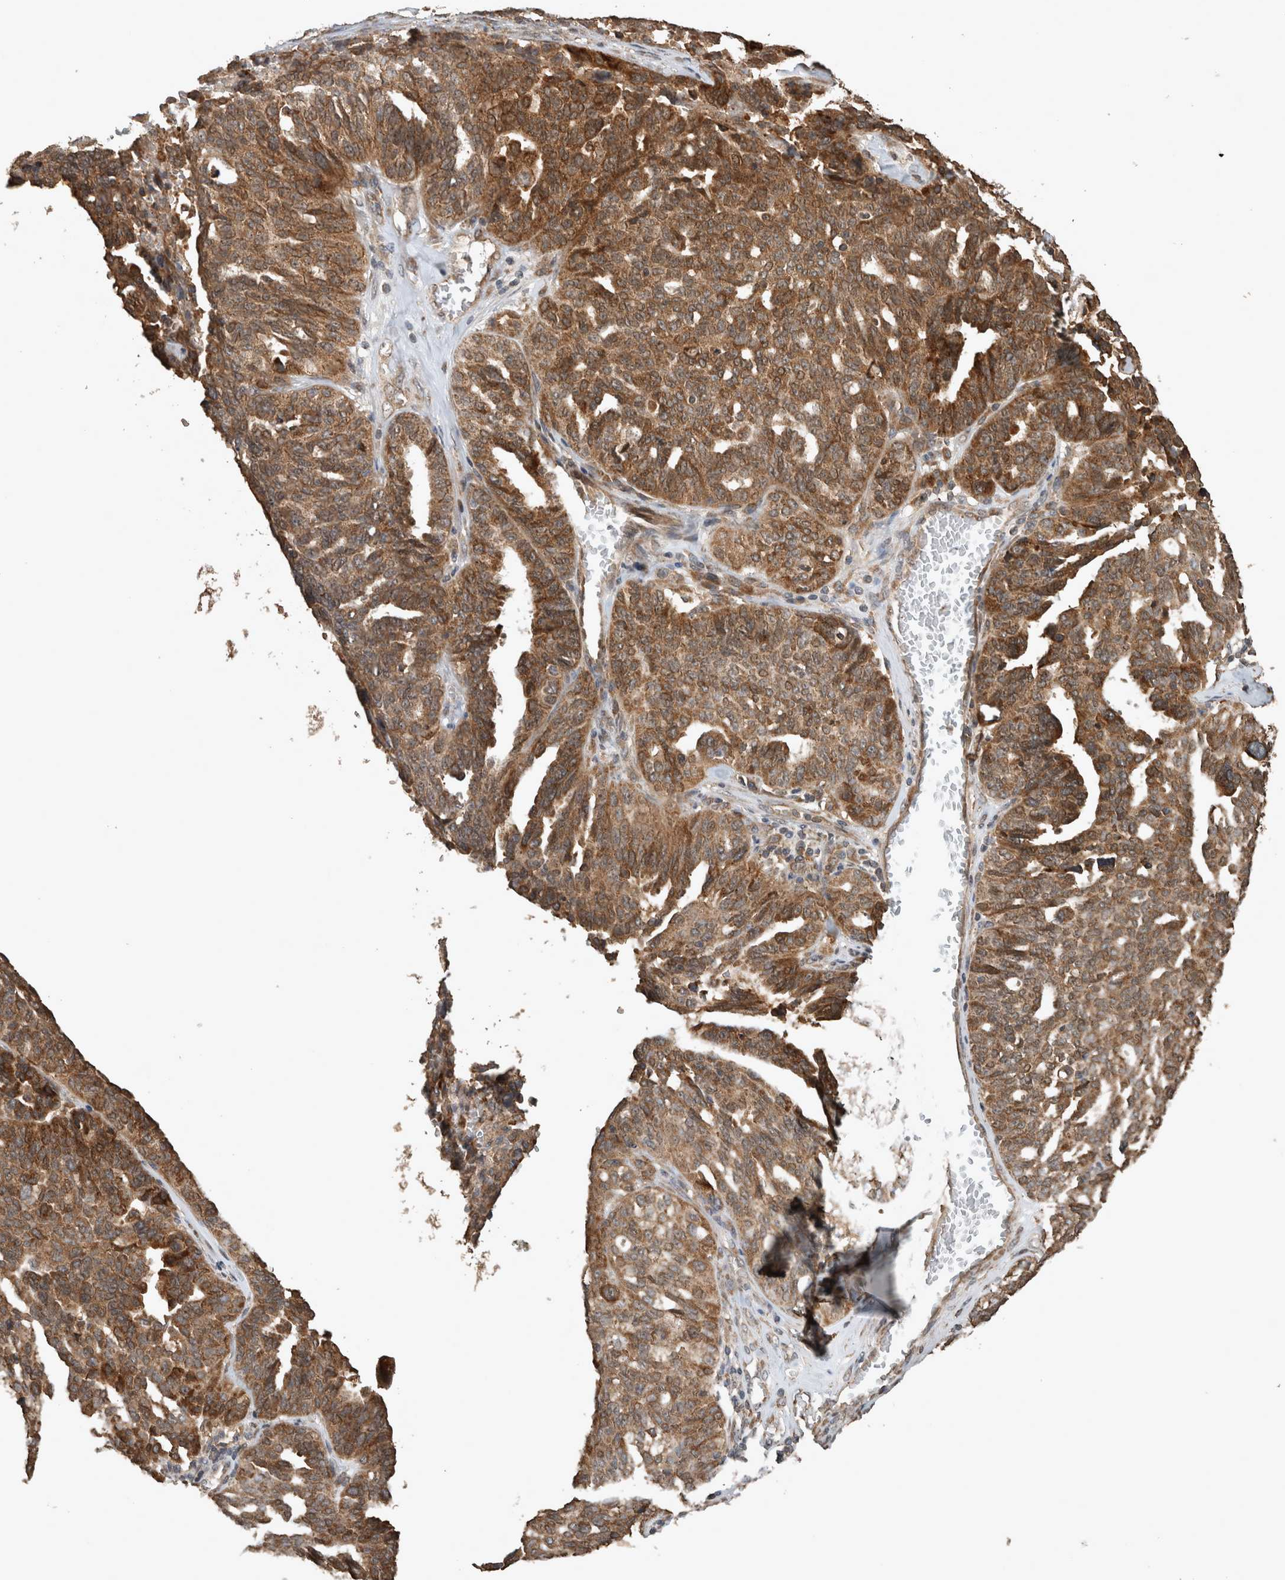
{"staining": {"intensity": "moderate", "quantity": ">75%", "location": "cytoplasmic/membranous"}, "tissue": "ovarian cancer", "cell_type": "Tumor cells", "image_type": "cancer", "snomed": [{"axis": "morphology", "description": "Cystadenocarcinoma, serous, NOS"}, {"axis": "topography", "description": "Ovary"}], "caption": "DAB immunohistochemical staining of human ovarian cancer (serous cystadenocarcinoma) demonstrates moderate cytoplasmic/membranous protein staining in about >75% of tumor cells.", "gene": "OTUD7B", "patient": {"sex": "female", "age": 59}}